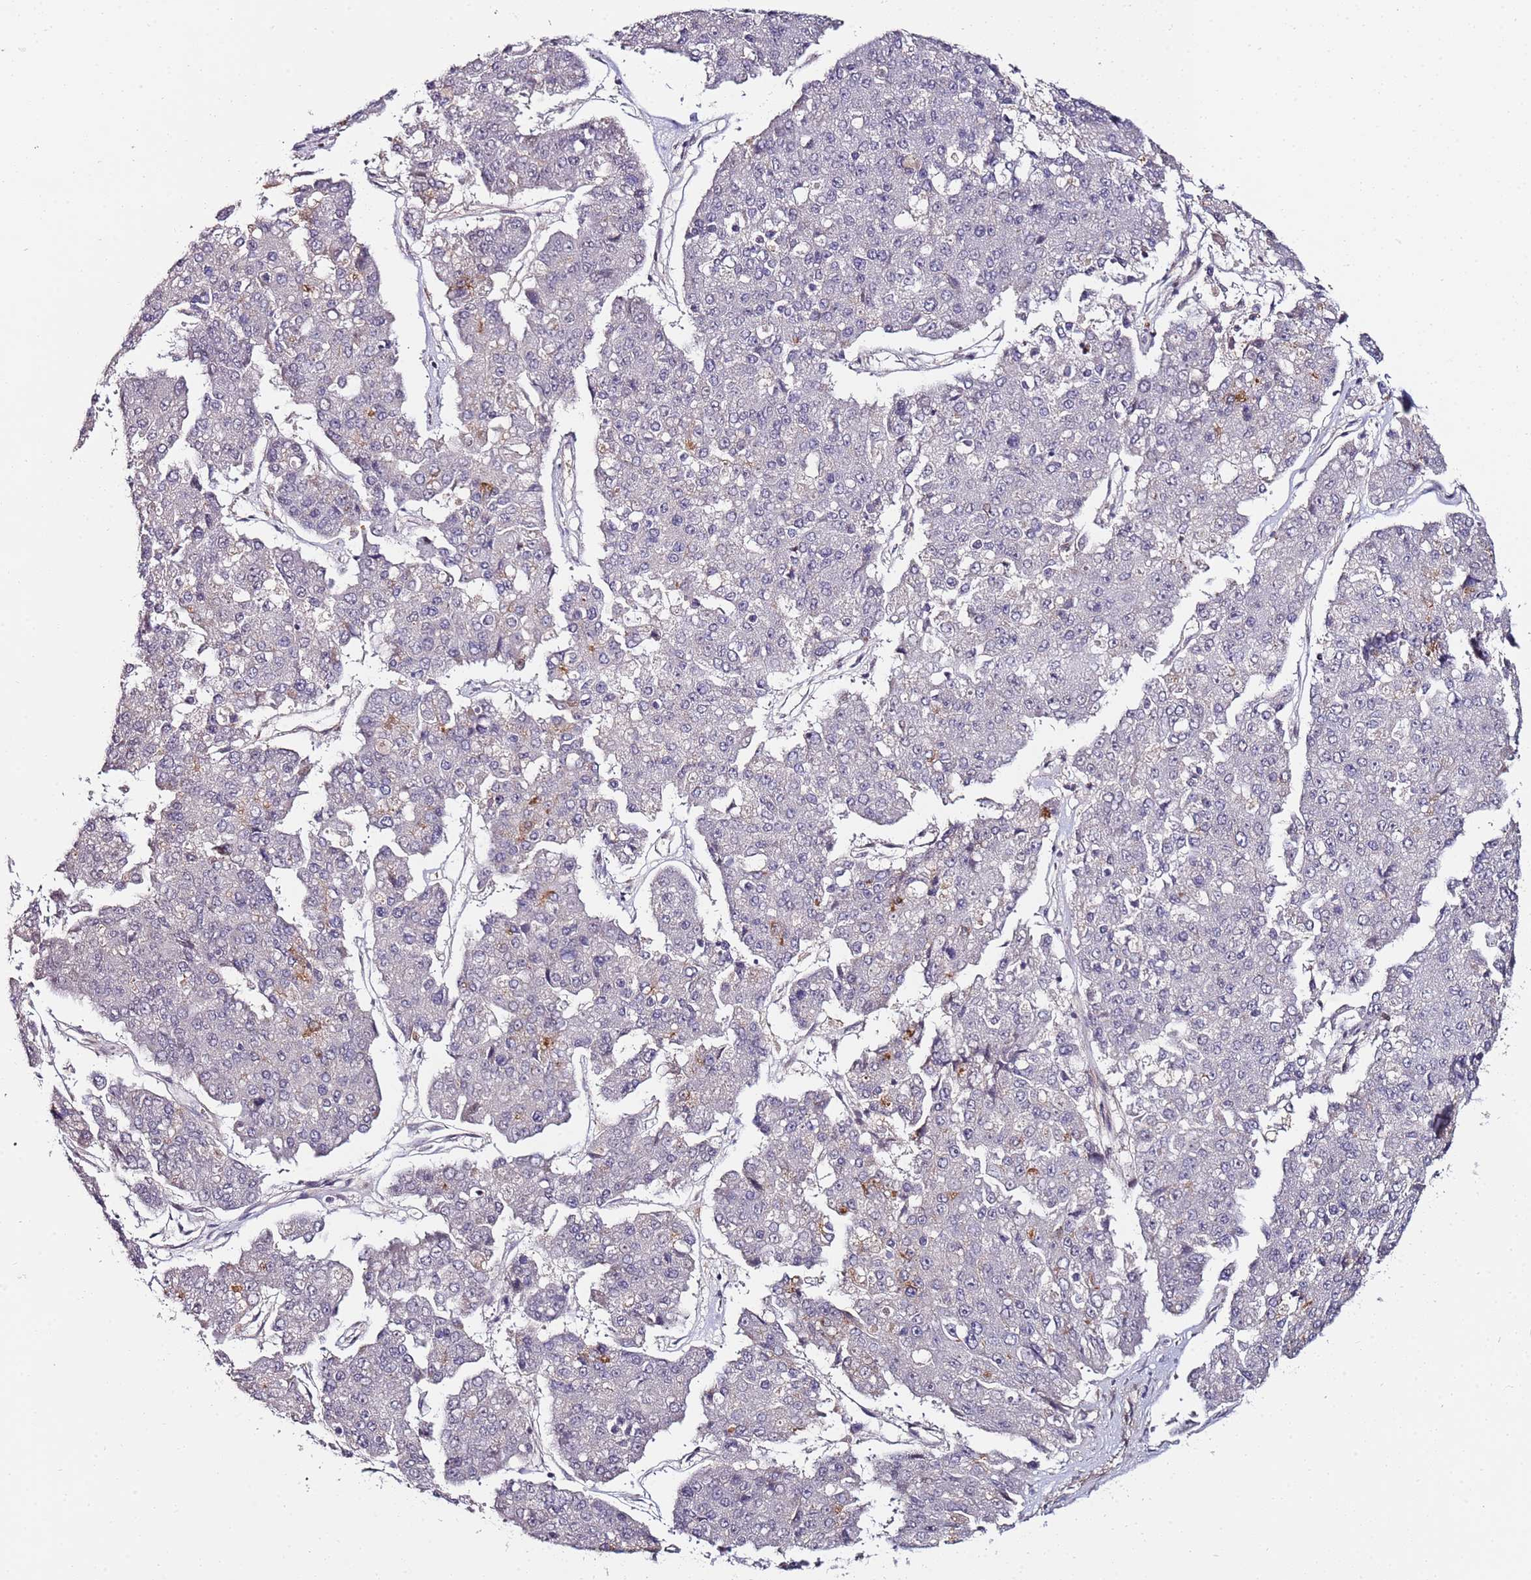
{"staining": {"intensity": "negative", "quantity": "none", "location": "none"}, "tissue": "pancreatic cancer", "cell_type": "Tumor cells", "image_type": "cancer", "snomed": [{"axis": "morphology", "description": "Adenocarcinoma, NOS"}, {"axis": "topography", "description": "Pancreas"}], "caption": "DAB (3,3'-diaminobenzidine) immunohistochemical staining of human pancreatic adenocarcinoma demonstrates no significant staining in tumor cells.", "gene": "DUSP28", "patient": {"sex": "male", "age": 50}}